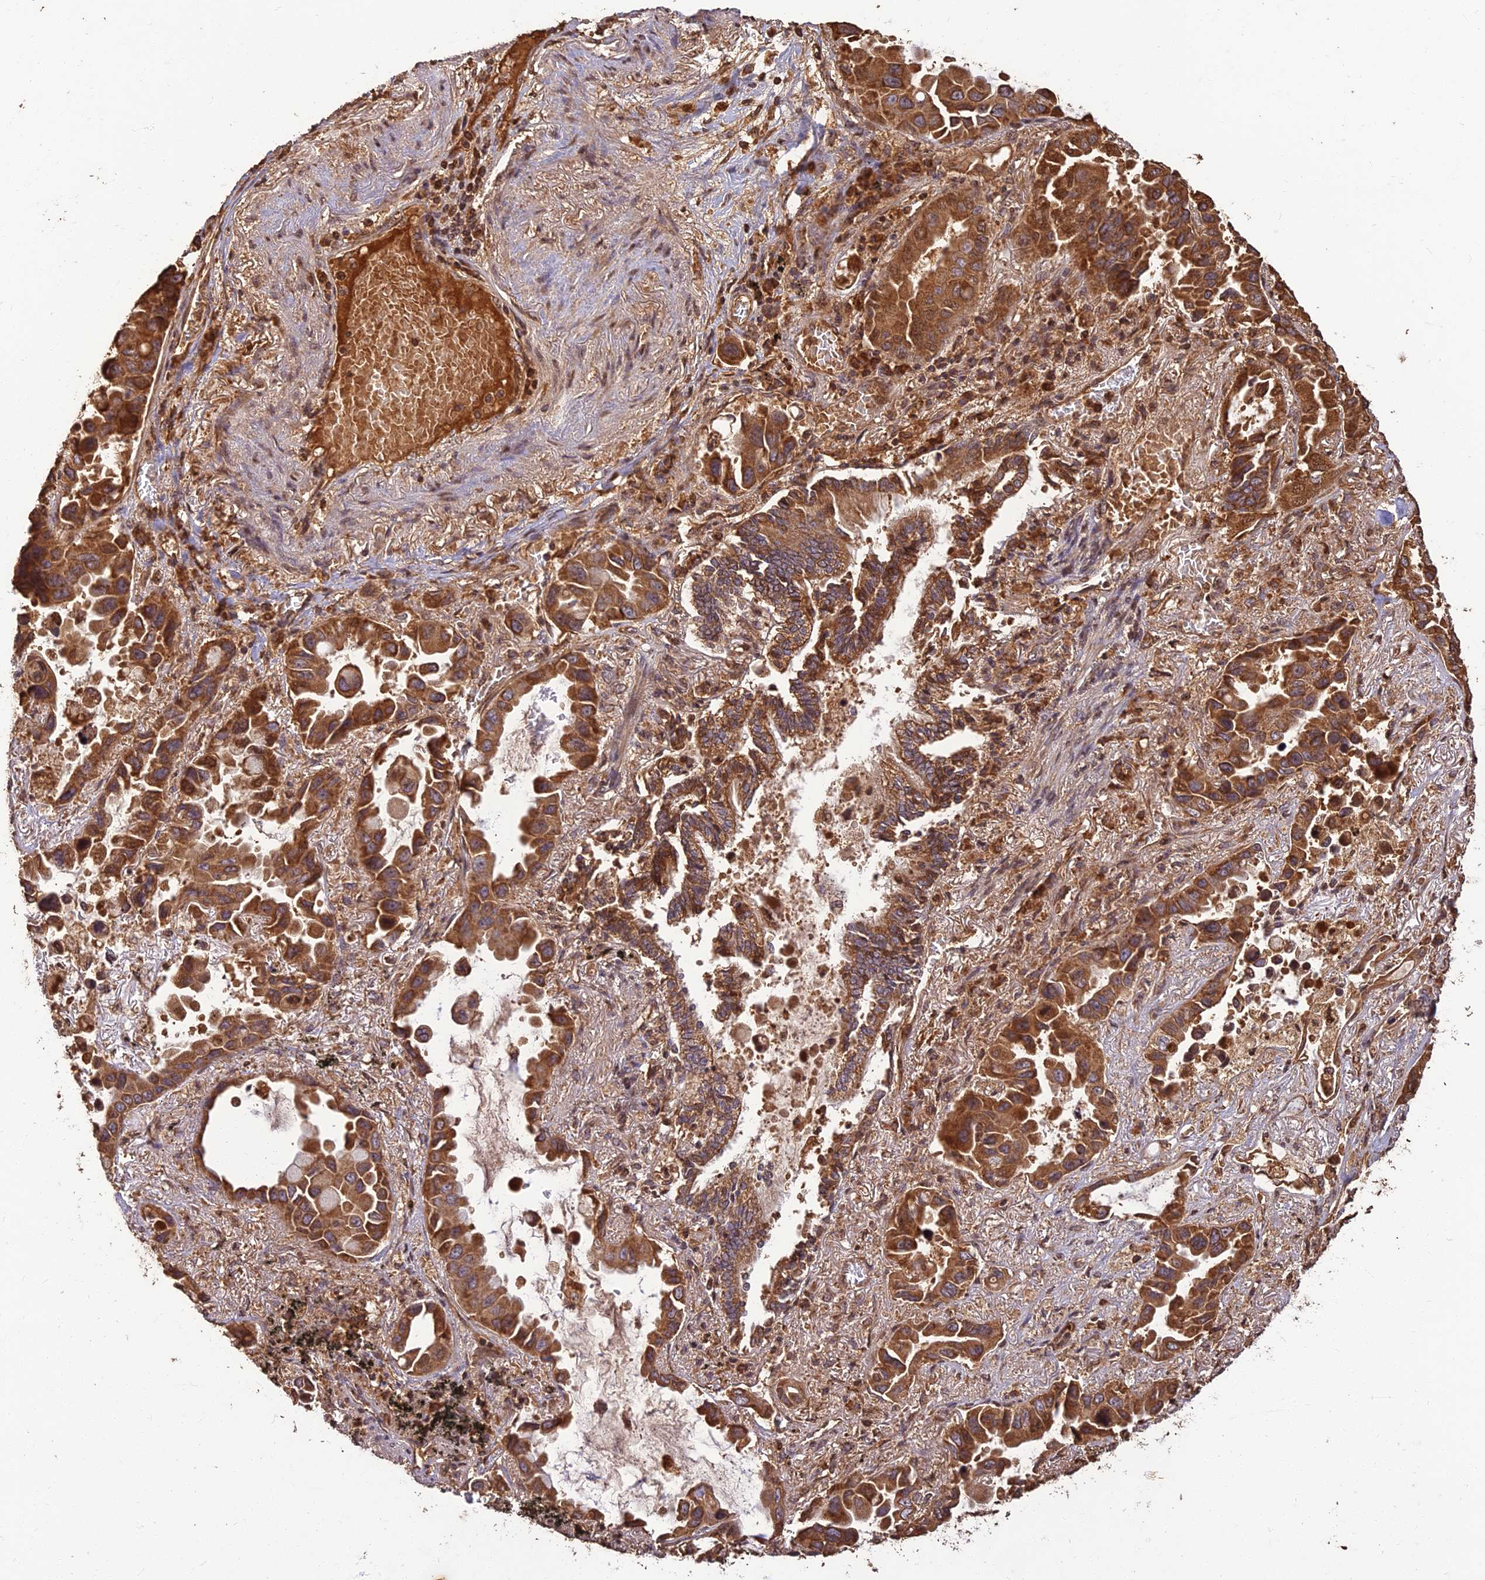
{"staining": {"intensity": "moderate", "quantity": ">75%", "location": "cytoplasmic/membranous"}, "tissue": "lung cancer", "cell_type": "Tumor cells", "image_type": "cancer", "snomed": [{"axis": "morphology", "description": "Adenocarcinoma, NOS"}, {"axis": "topography", "description": "Lung"}], "caption": "A medium amount of moderate cytoplasmic/membranous staining is identified in about >75% of tumor cells in lung adenocarcinoma tissue.", "gene": "CORO1C", "patient": {"sex": "male", "age": 64}}